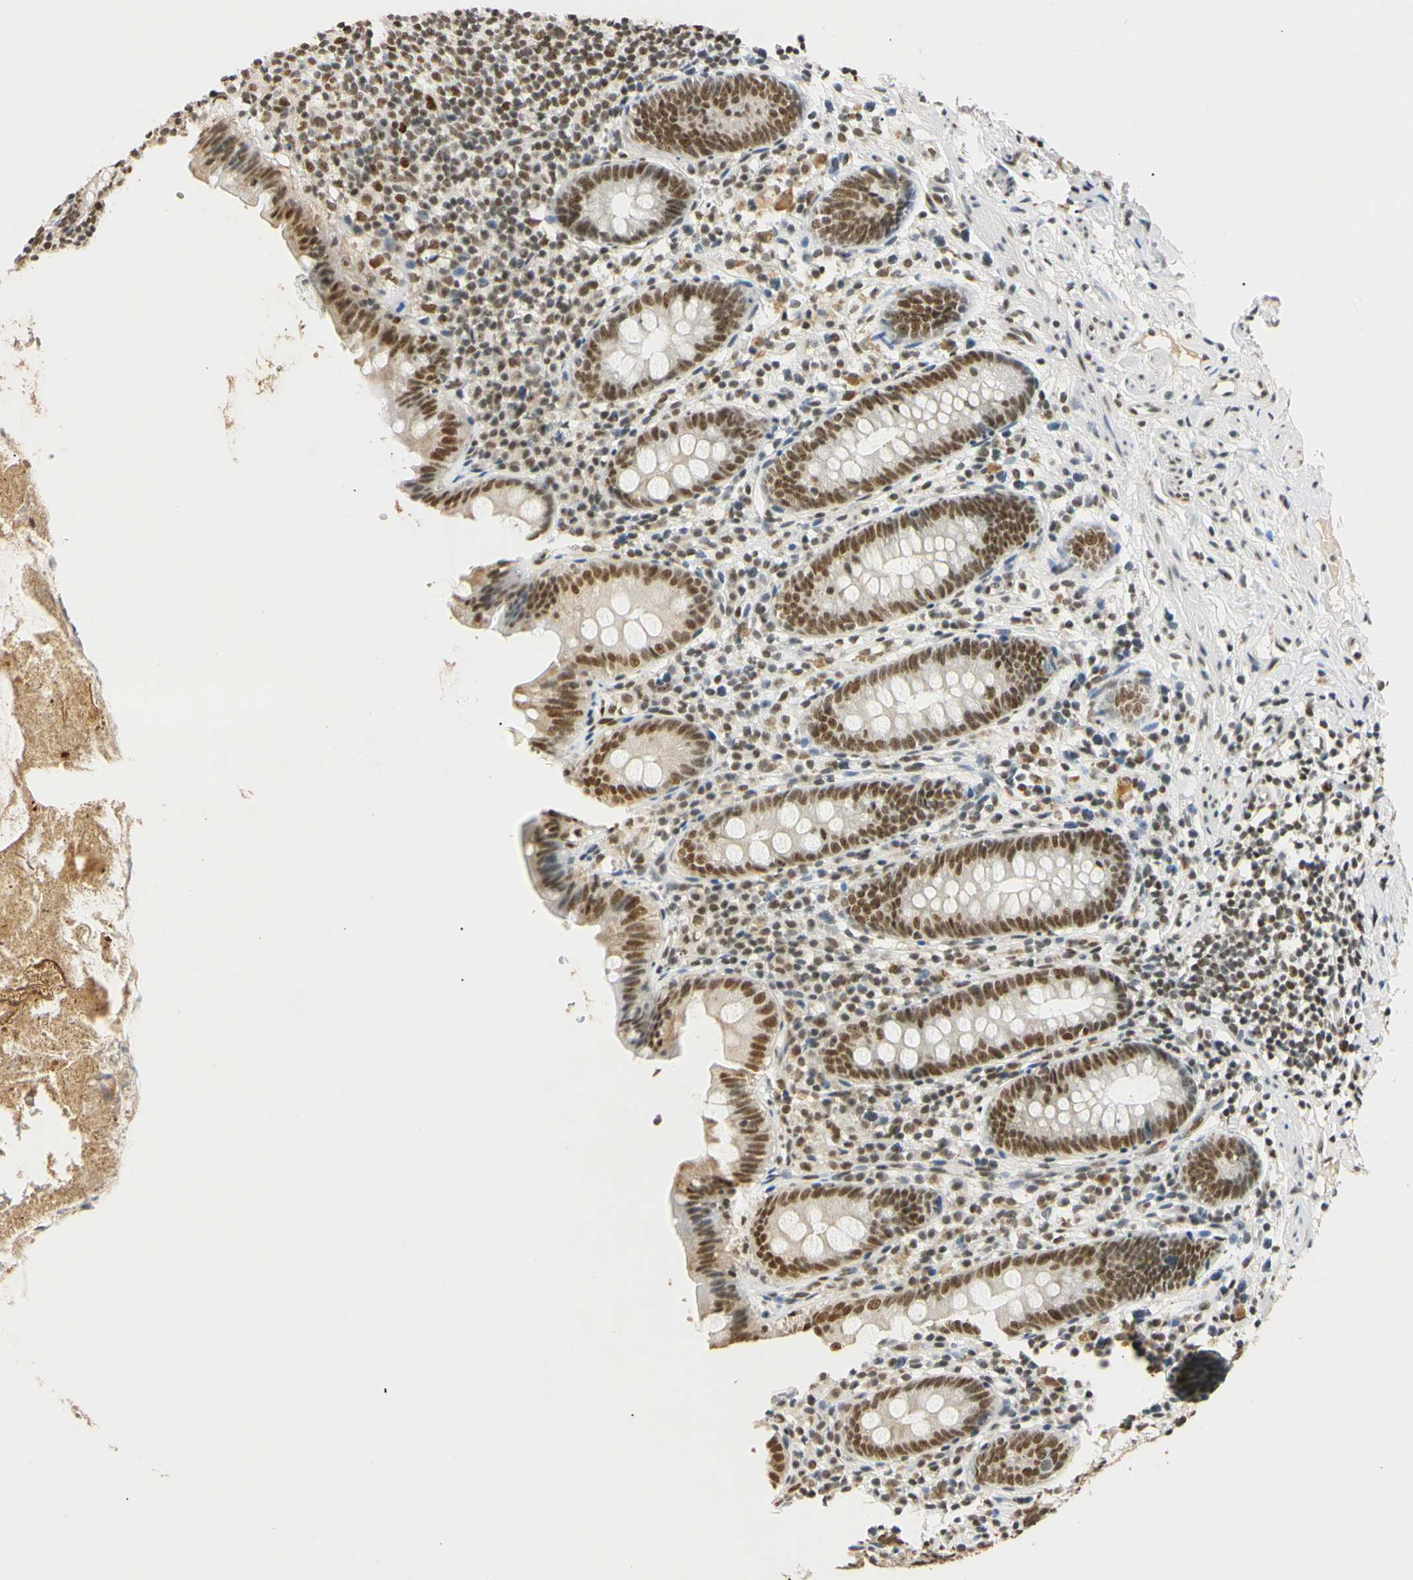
{"staining": {"intensity": "strong", "quantity": ">75%", "location": "nuclear"}, "tissue": "appendix", "cell_type": "Glandular cells", "image_type": "normal", "snomed": [{"axis": "morphology", "description": "Normal tissue, NOS"}, {"axis": "topography", "description": "Appendix"}], "caption": "Approximately >75% of glandular cells in benign appendix show strong nuclear protein positivity as visualized by brown immunohistochemical staining.", "gene": "SMARCA5", "patient": {"sex": "male", "age": 52}}